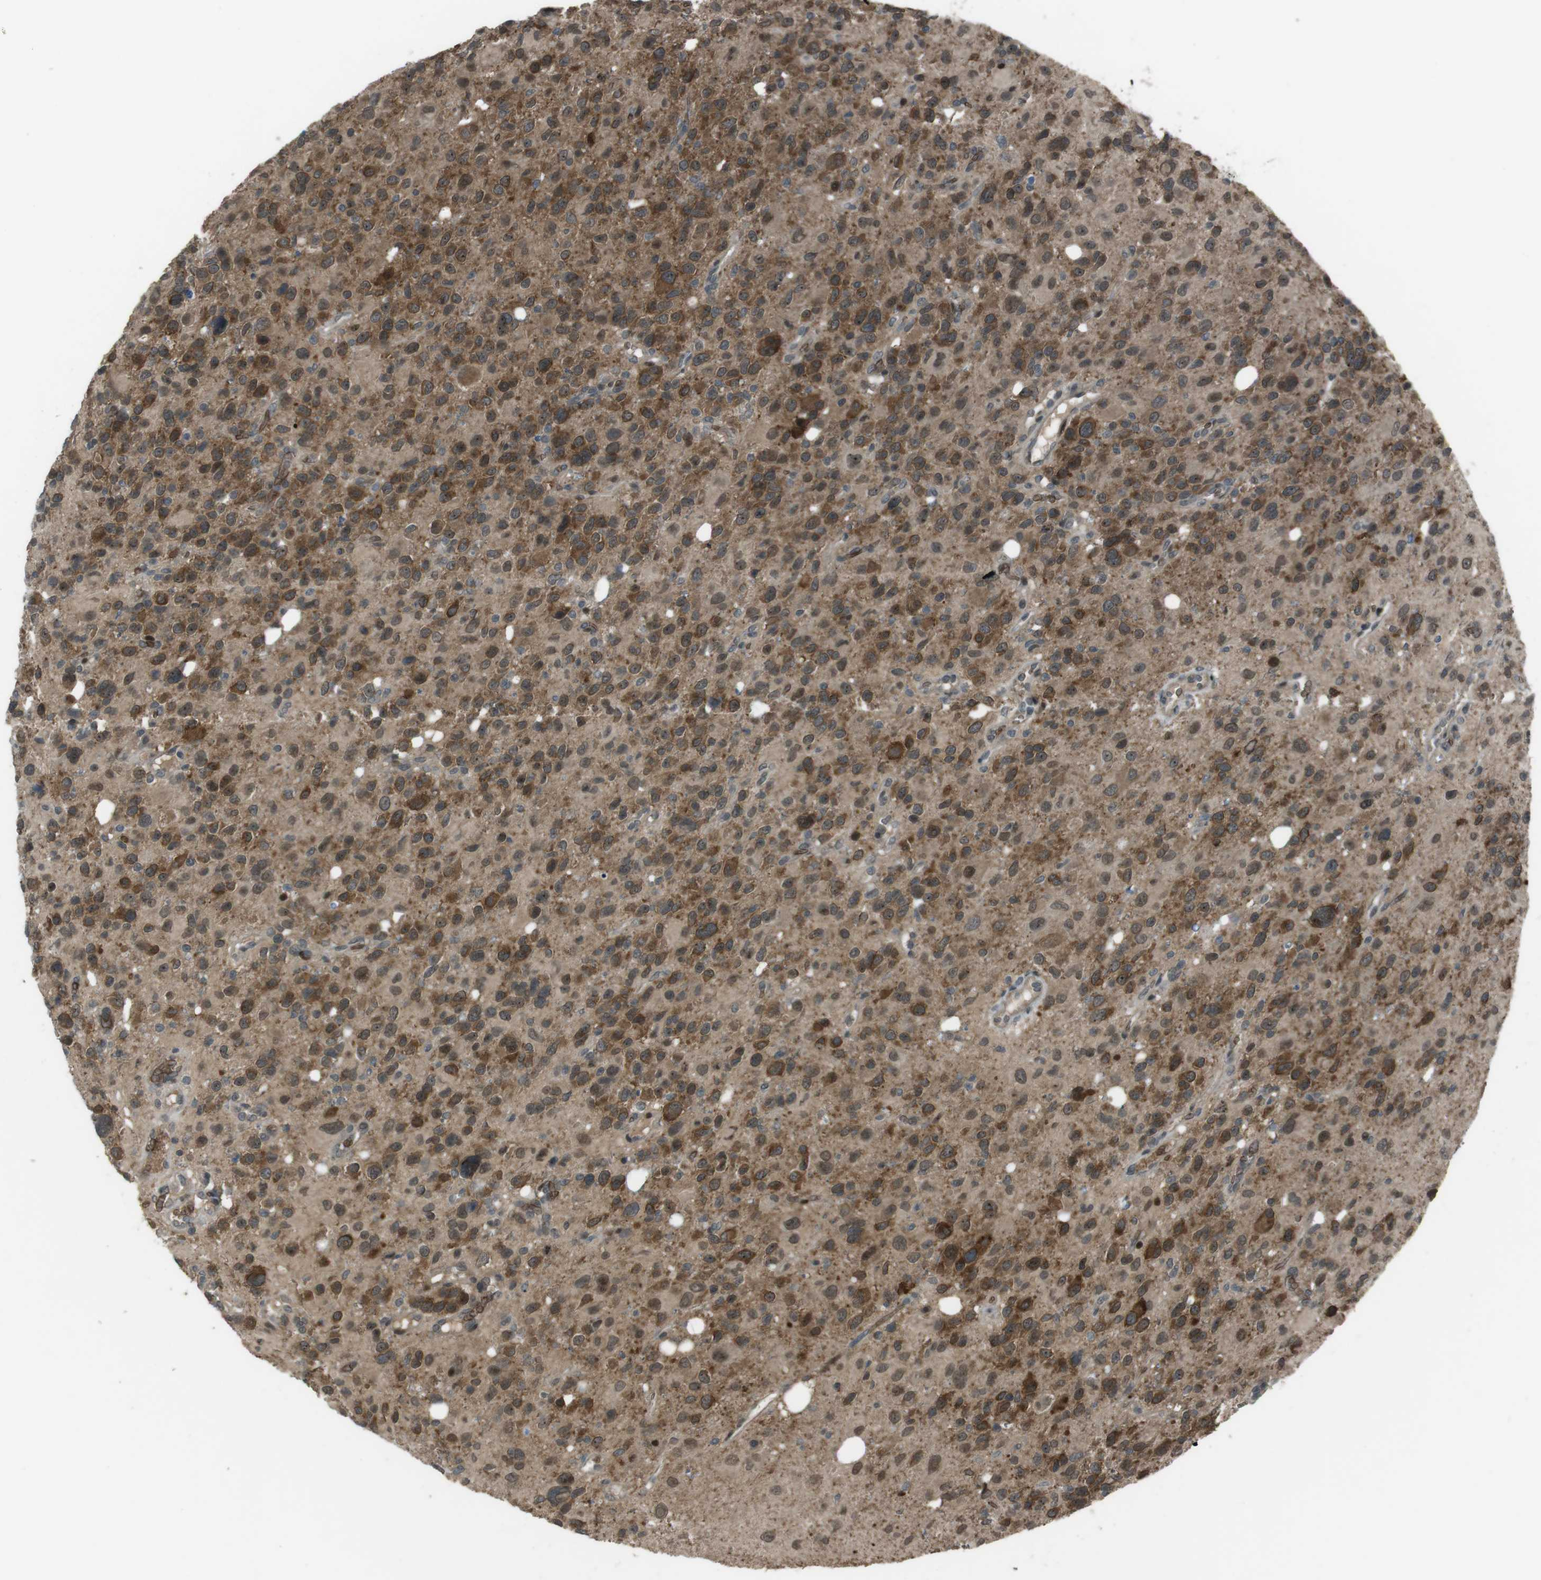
{"staining": {"intensity": "moderate", "quantity": ">75%", "location": "cytoplasmic/membranous"}, "tissue": "glioma", "cell_type": "Tumor cells", "image_type": "cancer", "snomed": [{"axis": "morphology", "description": "Glioma, malignant, High grade"}, {"axis": "topography", "description": "Brain"}], "caption": "The immunohistochemical stain highlights moderate cytoplasmic/membranous expression in tumor cells of malignant glioma (high-grade) tissue. The staining was performed using DAB to visualize the protein expression in brown, while the nuclei were stained in blue with hematoxylin (Magnification: 20x).", "gene": "SLITRK5", "patient": {"sex": "male", "age": 48}}